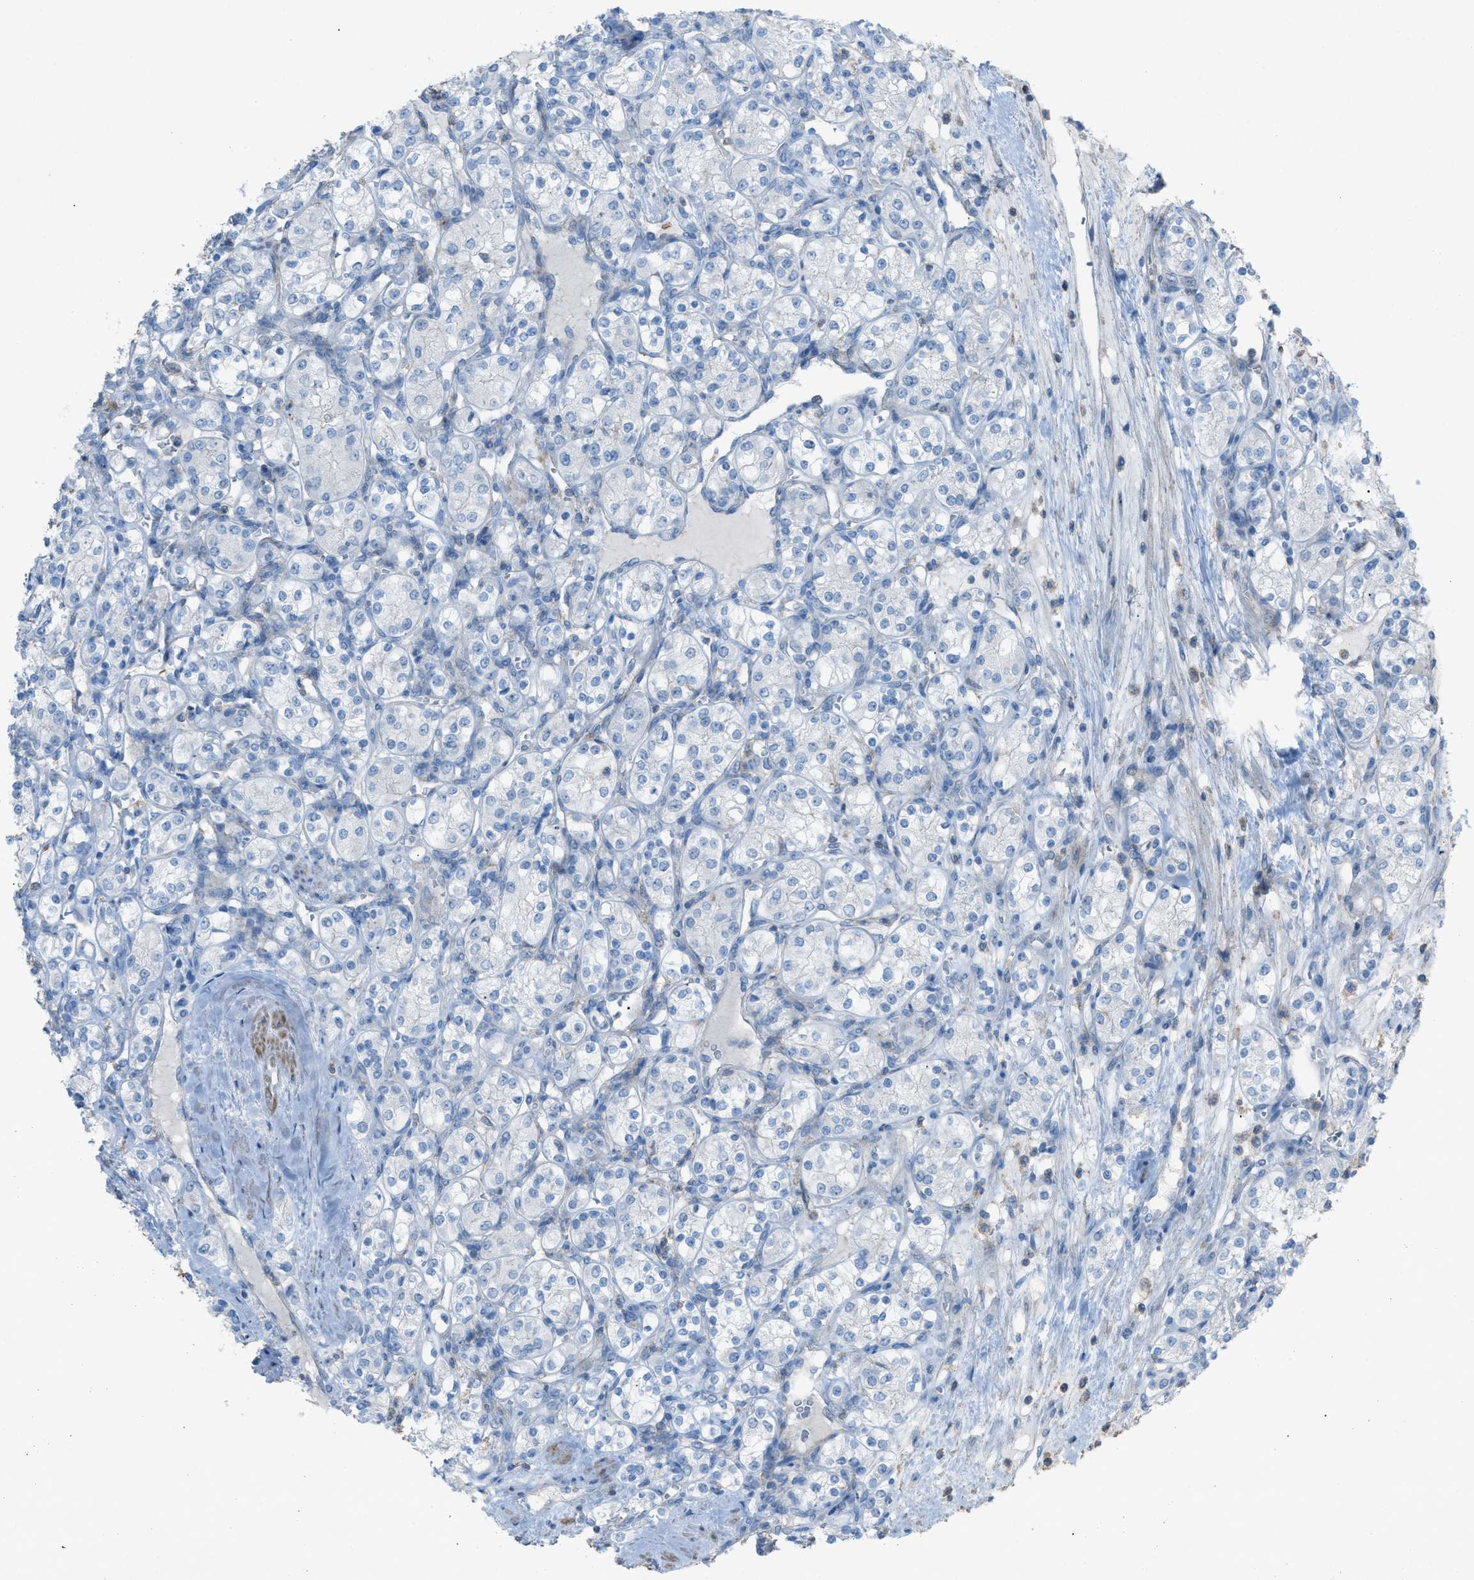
{"staining": {"intensity": "negative", "quantity": "none", "location": "none"}, "tissue": "renal cancer", "cell_type": "Tumor cells", "image_type": "cancer", "snomed": [{"axis": "morphology", "description": "Adenocarcinoma, NOS"}, {"axis": "topography", "description": "Kidney"}], "caption": "A histopathology image of renal cancer stained for a protein exhibits no brown staining in tumor cells.", "gene": "NCK2", "patient": {"sex": "male", "age": 77}}